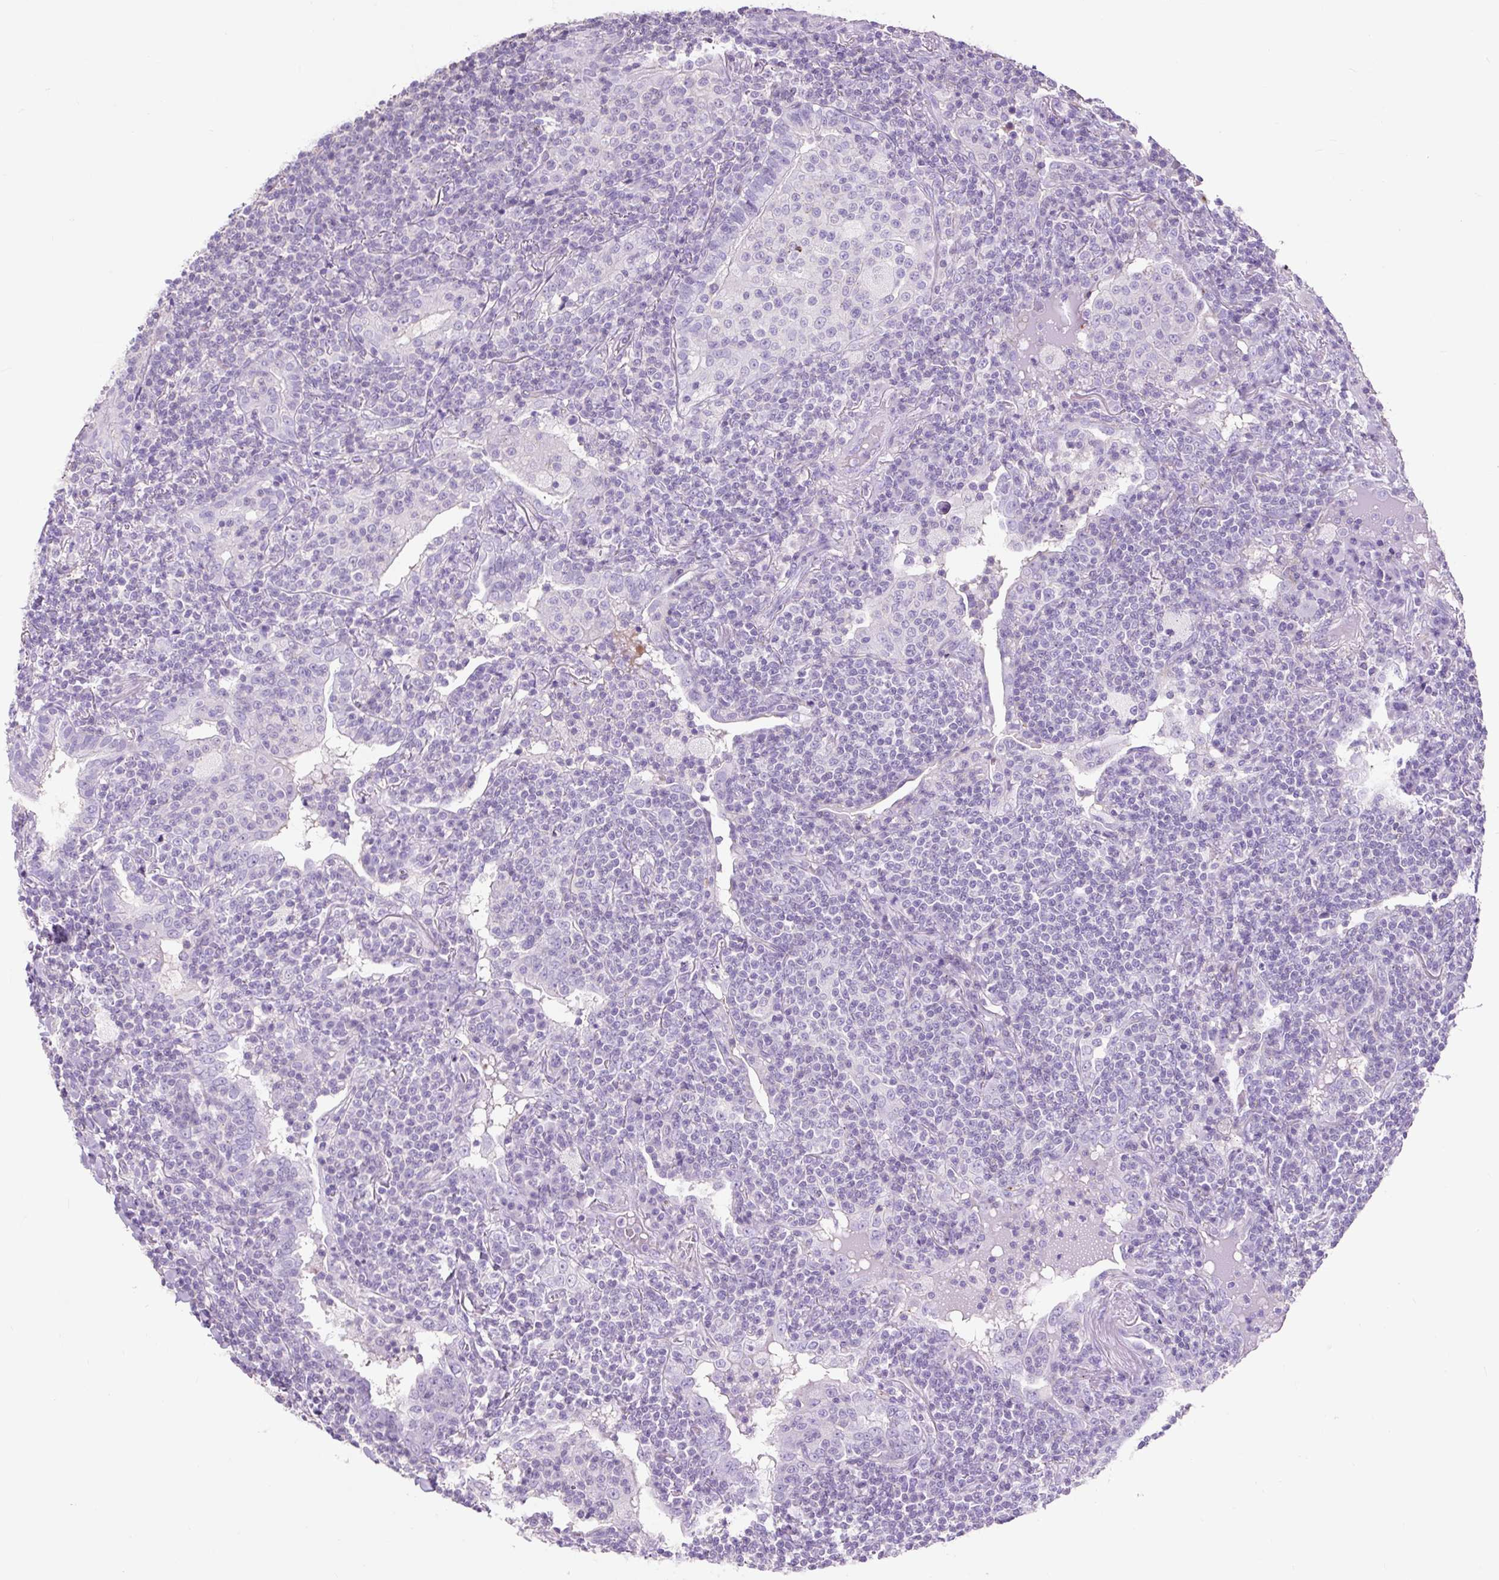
{"staining": {"intensity": "negative", "quantity": "none", "location": "none"}, "tissue": "lymphoma", "cell_type": "Tumor cells", "image_type": "cancer", "snomed": [{"axis": "morphology", "description": "Malignant lymphoma, non-Hodgkin's type, Low grade"}, {"axis": "topography", "description": "Lung"}], "caption": "Immunohistochemical staining of low-grade malignant lymphoma, non-Hodgkin's type demonstrates no significant staining in tumor cells.", "gene": "OR10A7", "patient": {"sex": "female", "age": 71}}